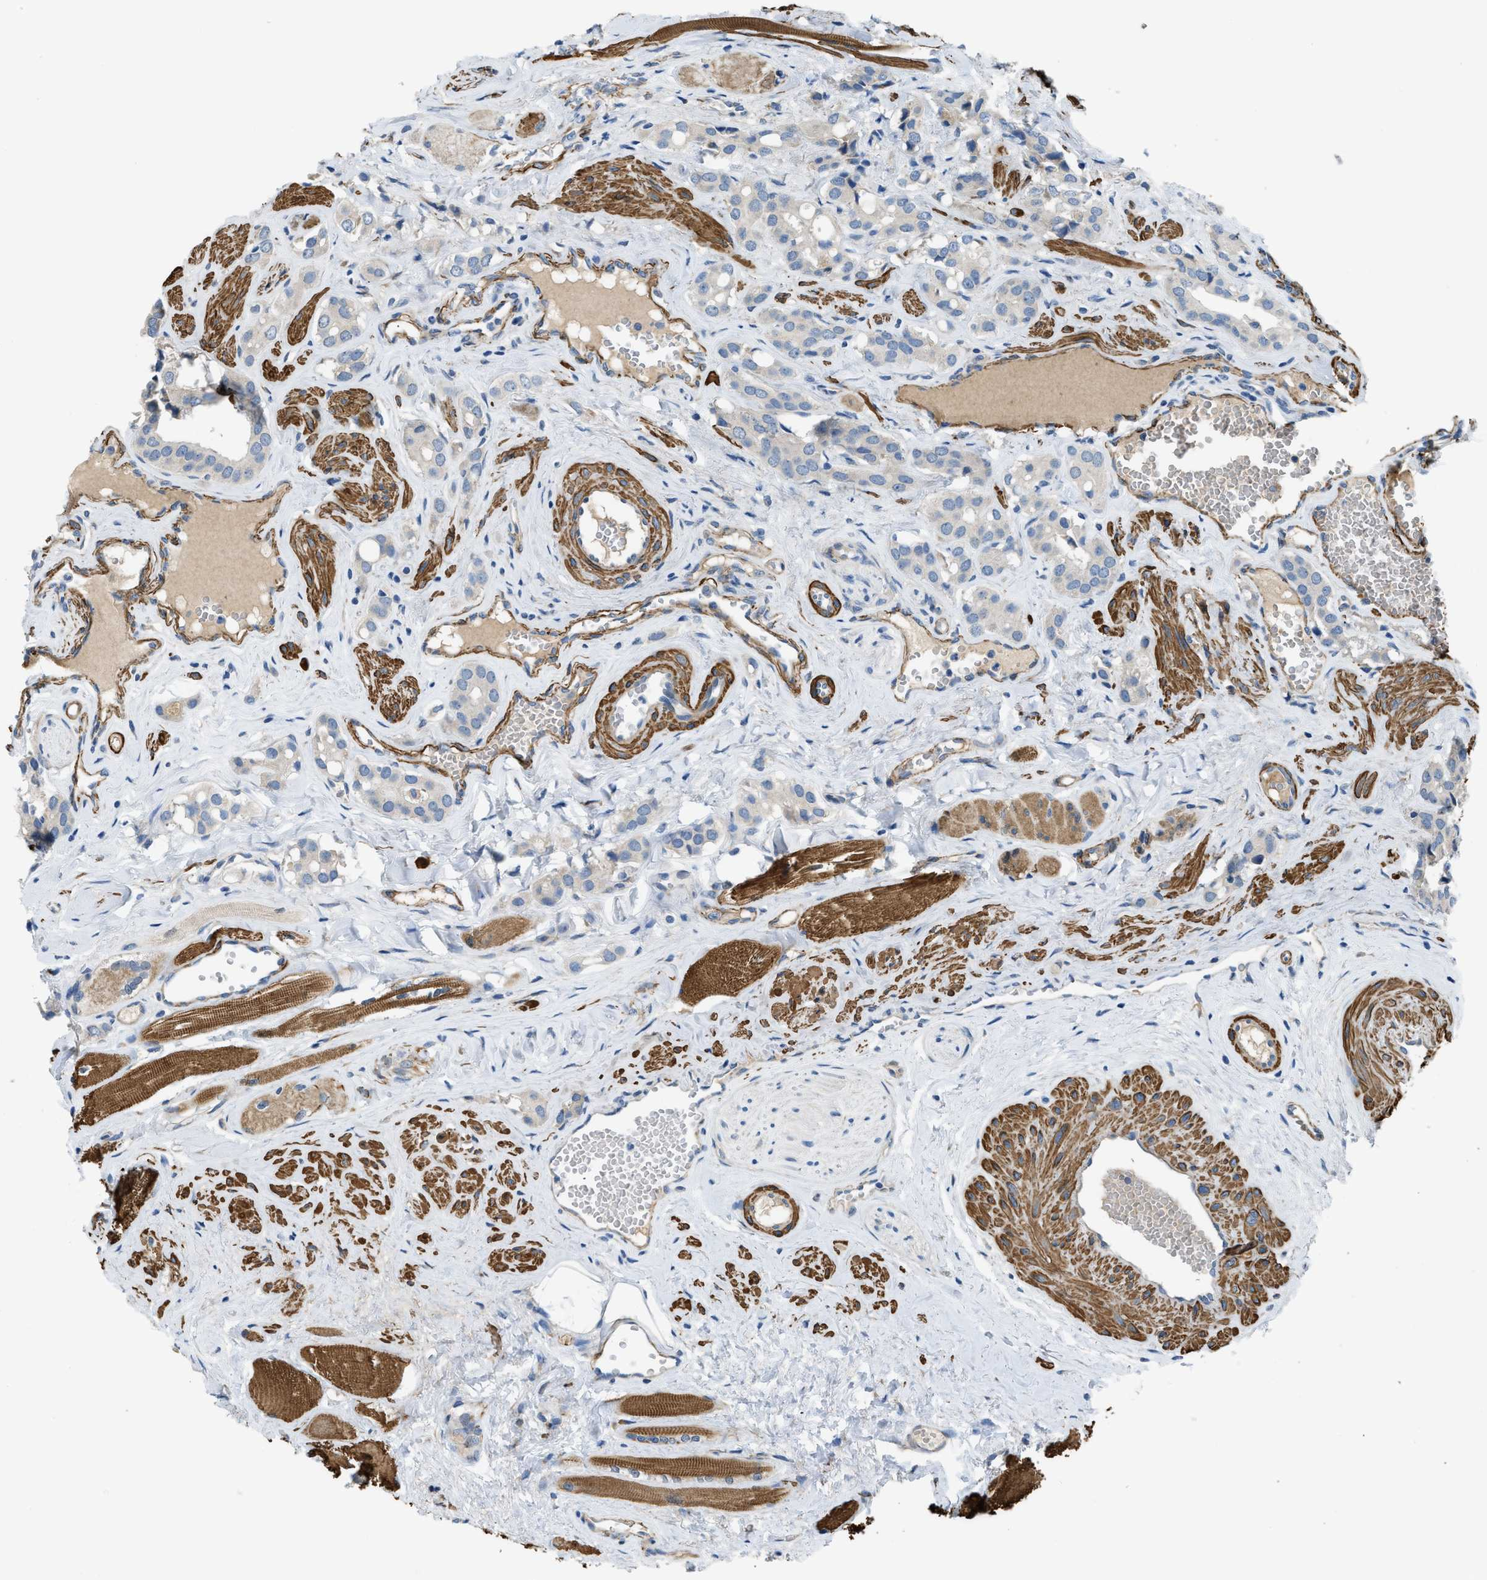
{"staining": {"intensity": "negative", "quantity": "none", "location": "none"}, "tissue": "prostate cancer", "cell_type": "Tumor cells", "image_type": "cancer", "snomed": [{"axis": "morphology", "description": "Adenocarcinoma, High grade"}, {"axis": "topography", "description": "Prostate"}], "caption": "High power microscopy photomicrograph of an immunohistochemistry photomicrograph of prostate cancer, revealing no significant expression in tumor cells. (DAB IHC visualized using brightfield microscopy, high magnification).", "gene": "BMPR1A", "patient": {"sex": "male", "age": 52}}